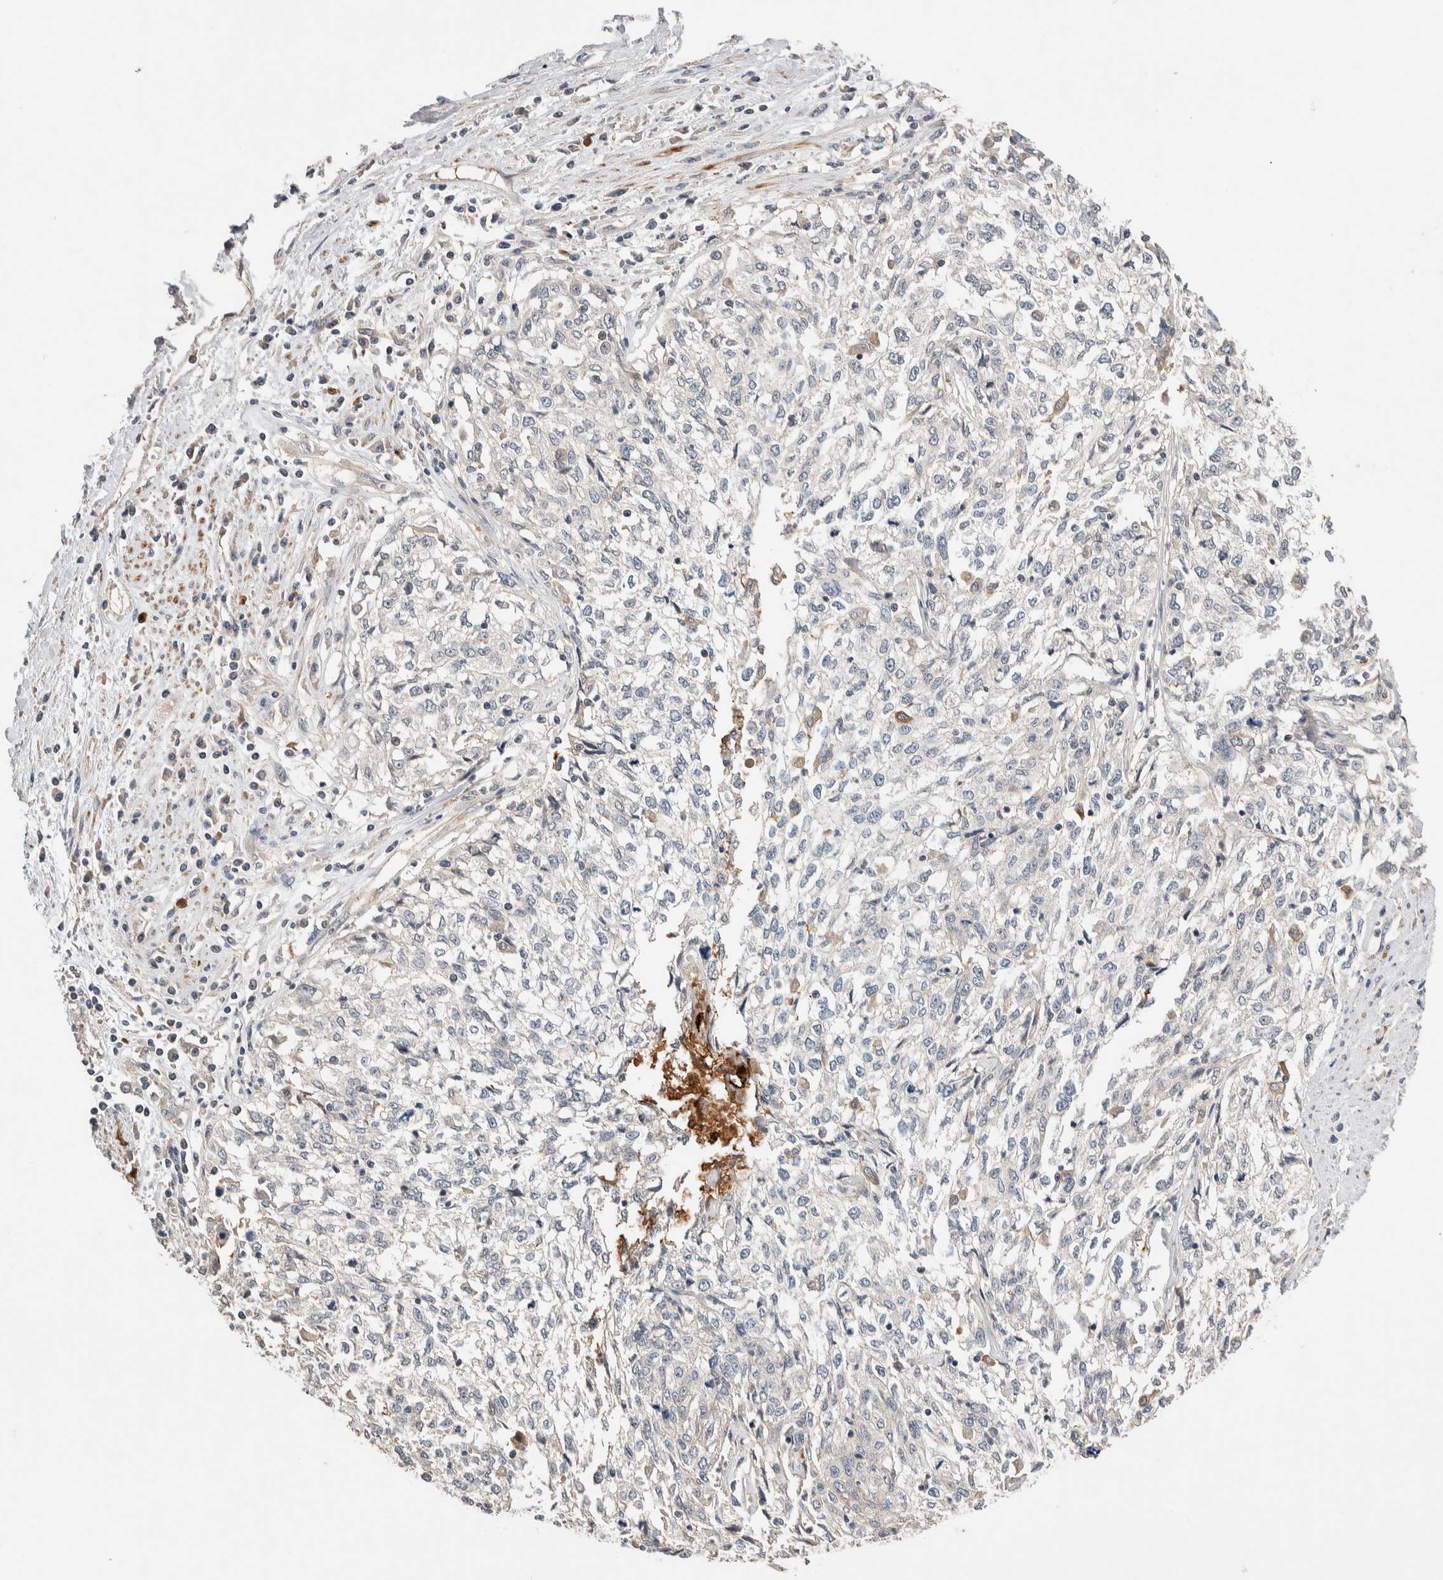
{"staining": {"intensity": "negative", "quantity": "none", "location": "none"}, "tissue": "cervical cancer", "cell_type": "Tumor cells", "image_type": "cancer", "snomed": [{"axis": "morphology", "description": "Squamous cell carcinoma, NOS"}, {"axis": "topography", "description": "Cervix"}], "caption": "This is an immunohistochemistry (IHC) image of squamous cell carcinoma (cervical). There is no positivity in tumor cells.", "gene": "WDR91", "patient": {"sex": "female", "age": 57}}